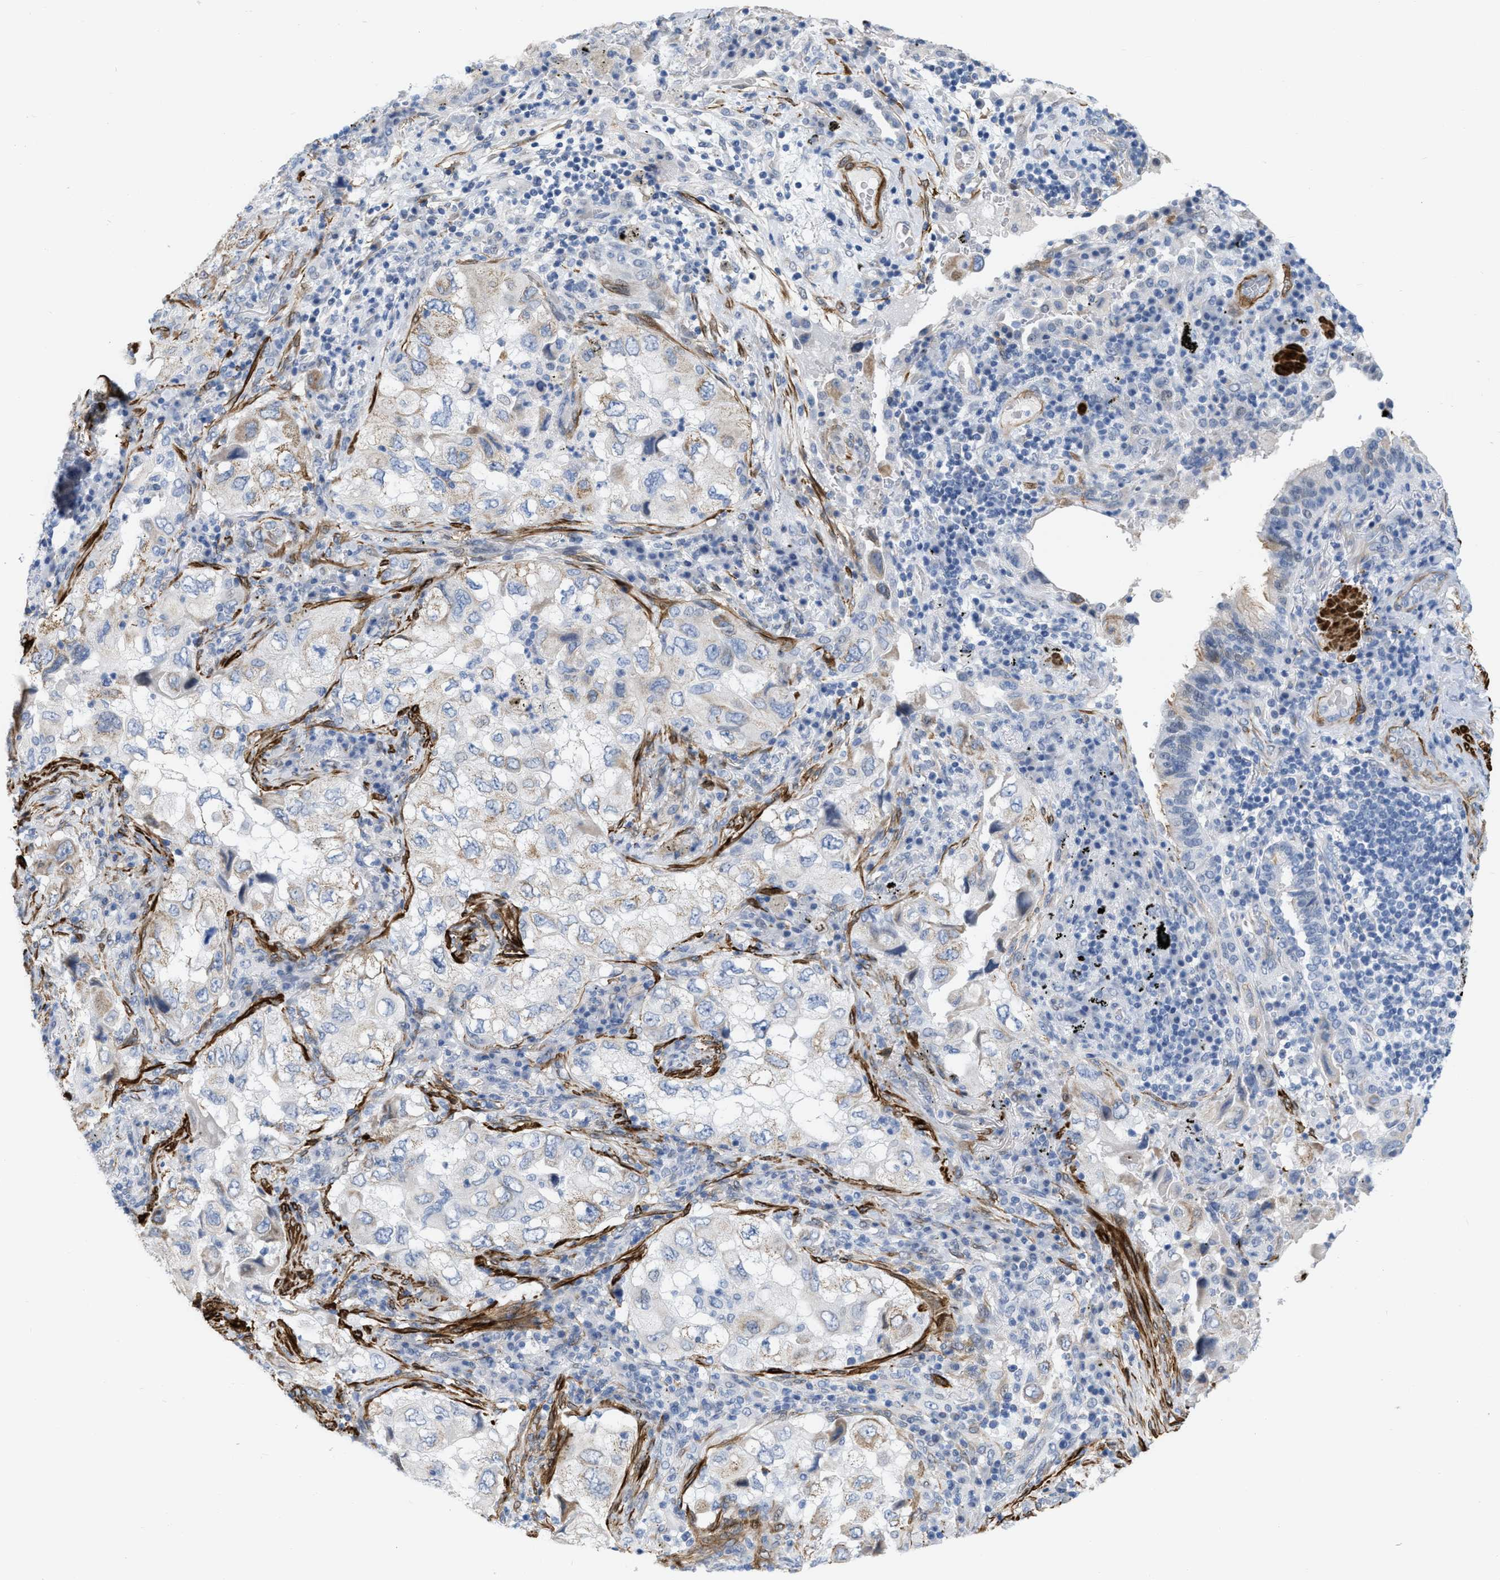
{"staining": {"intensity": "weak", "quantity": "<25%", "location": "cytoplasmic/membranous"}, "tissue": "lung cancer", "cell_type": "Tumor cells", "image_type": "cancer", "snomed": [{"axis": "morphology", "description": "Adenocarcinoma, NOS"}, {"axis": "topography", "description": "Lung"}], "caption": "Immunohistochemistry (IHC) histopathology image of neoplastic tissue: human lung cancer stained with DAB (3,3'-diaminobenzidine) displays no significant protein expression in tumor cells.", "gene": "TAGLN", "patient": {"sex": "male", "age": 64}}